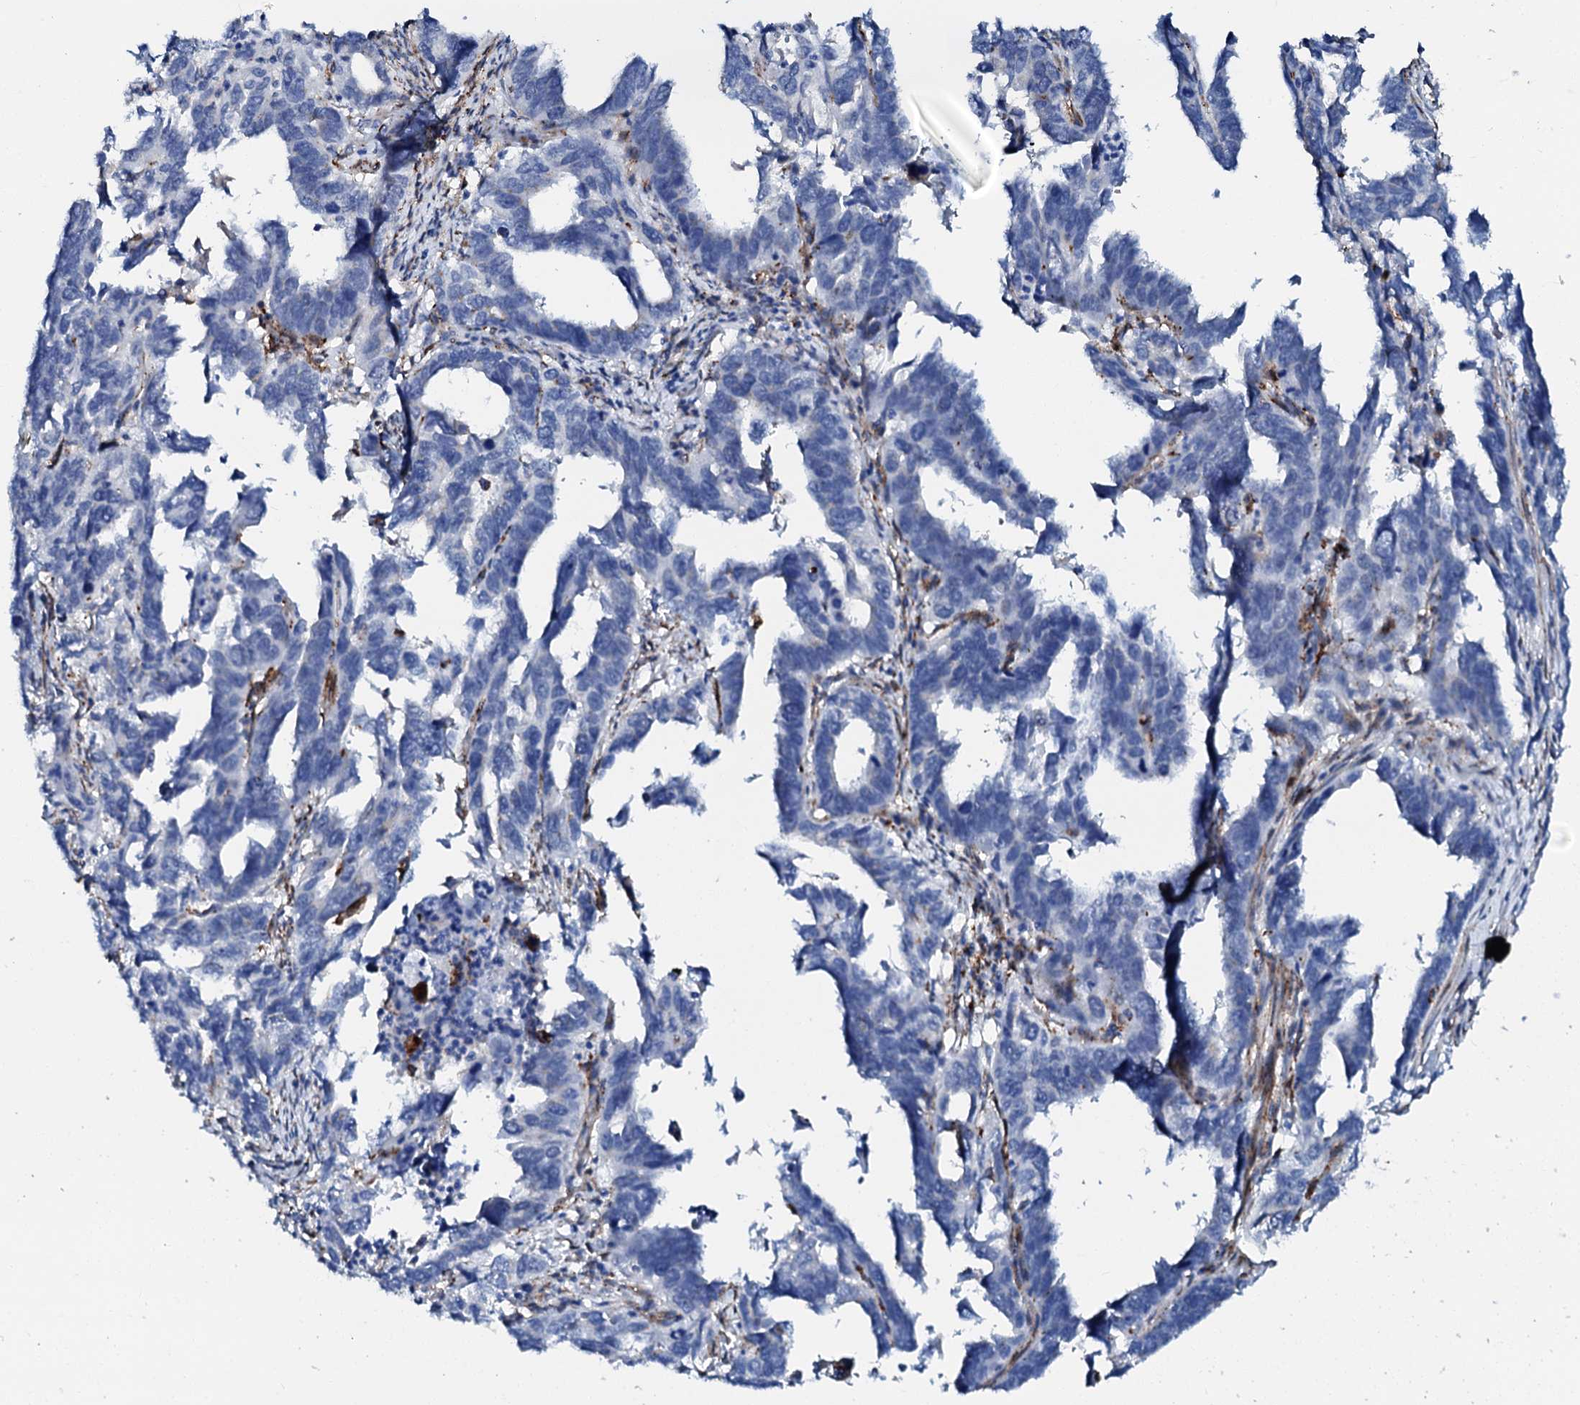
{"staining": {"intensity": "negative", "quantity": "none", "location": "none"}, "tissue": "endometrial cancer", "cell_type": "Tumor cells", "image_type": "cancer", "snomed": [{"axis": "morphology", "description": "Adenocarcinoma, NOS"}, {"axis": "topography", "description": "Endometrium"}], "caption": "This histopathology image is of endometrial cancer (adenocarcinoma) stained with IHC to label a protein in brown with the nuclei are counter-stained blue. There is no staining in tumor cells.", "gene": "MED13L", "patient": {"sex": "female", "age": 65}}